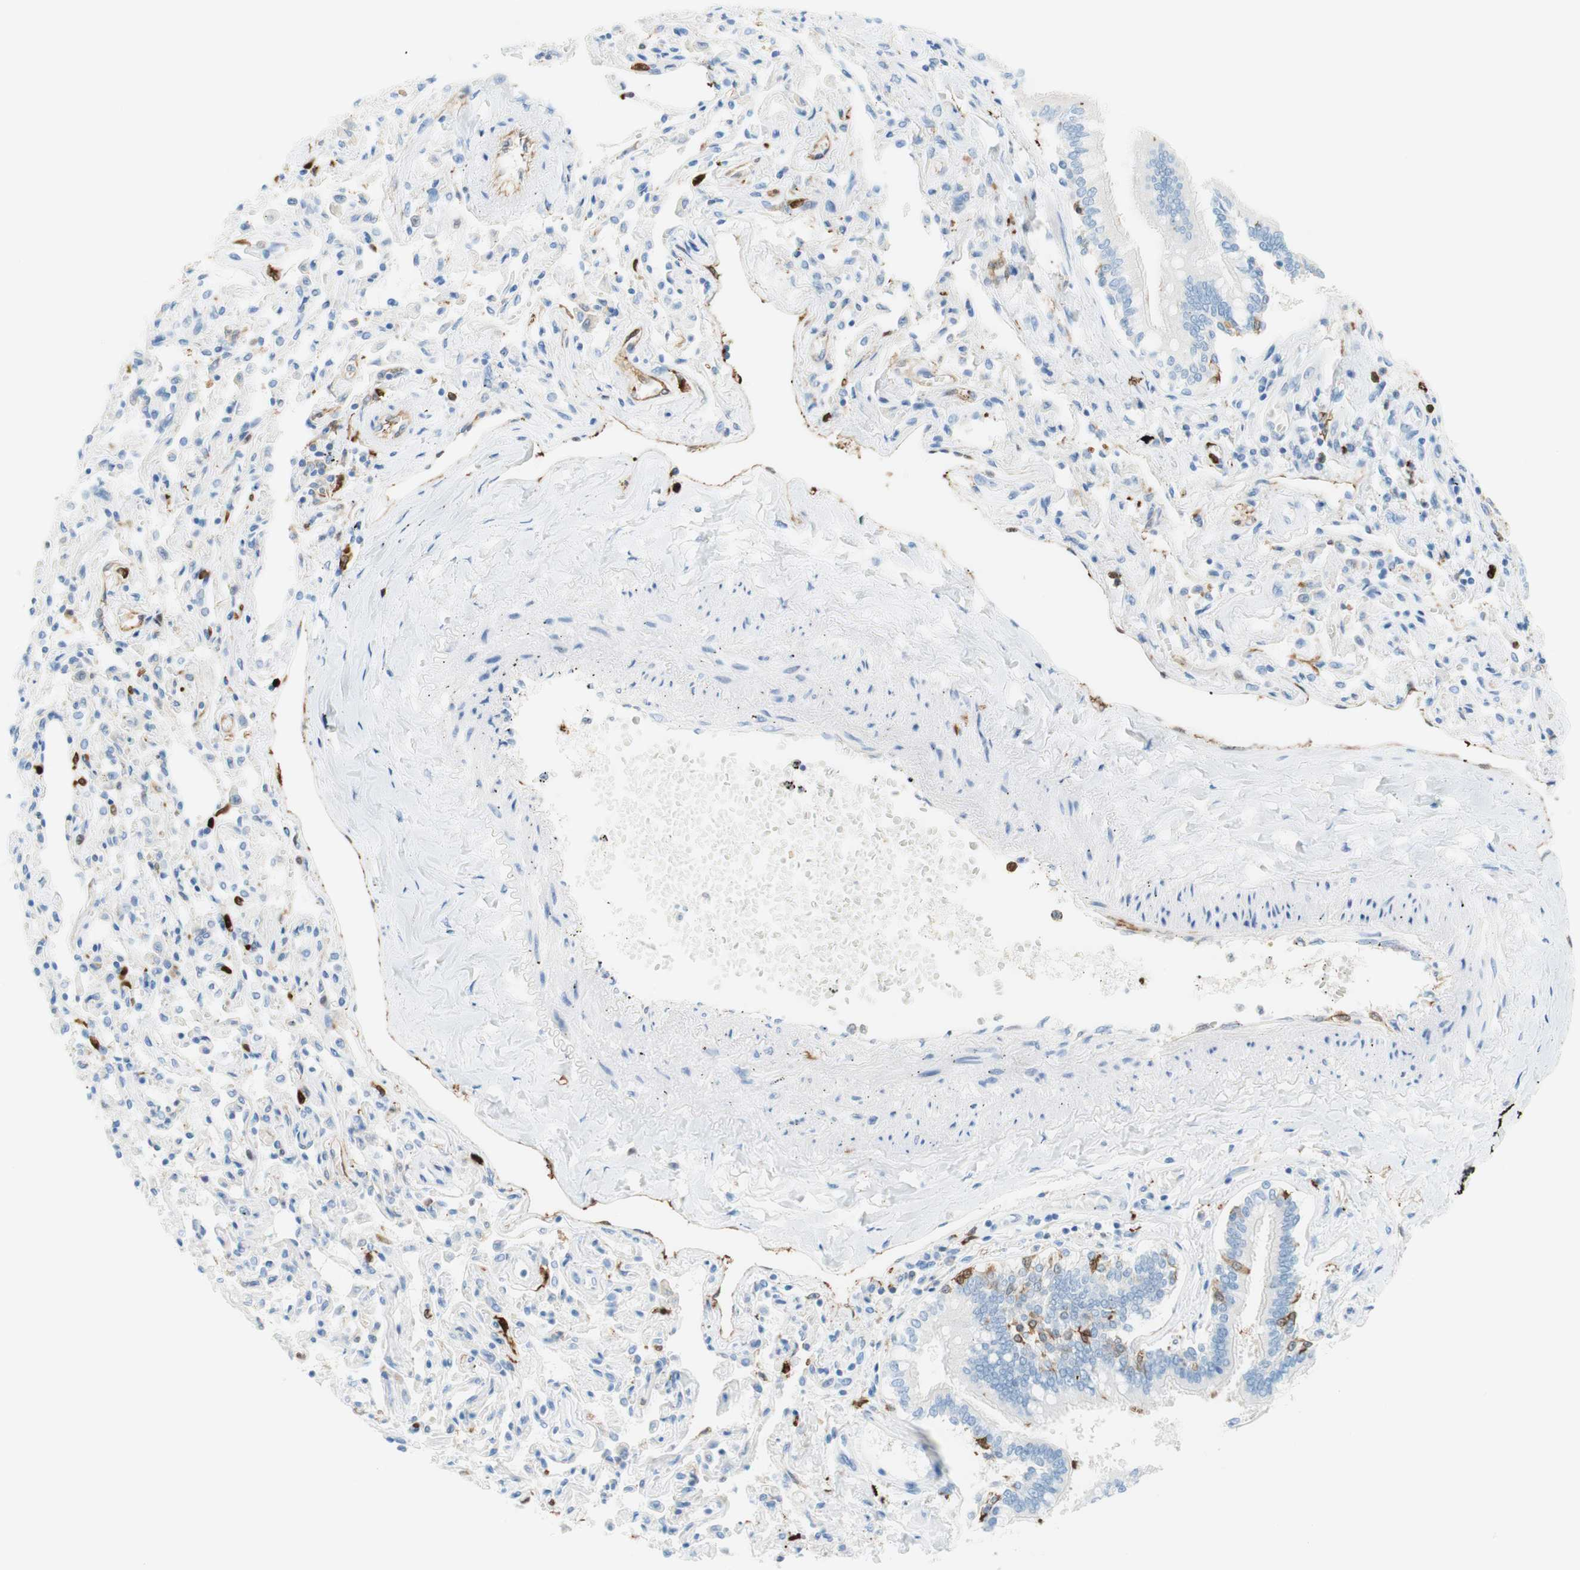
{"staining": {"intensity": "strong", "quantity": "<25%", "location": "cytoplasmic/membranous"}, "tissue": "bronchus", "cell_type": "Respiratory epithelial cells", "image_type": "normal", "snomed": [{"axis": "morphology", "description": "Normal tissue, NOS"}, {"axis": "topography", "description": "Bronchus"}, {"axis": "topography", "description": "Lung"}], "caption": "A histopathology image showing strong cytoplasmic/membranous staining in approximately <25% of respiratory epithelial cells in unremarkable bronchus, as visualized by brown immunohistochemical staining.", "gene": "STMN1", "patient": {"sex": "male", "age": 64}}